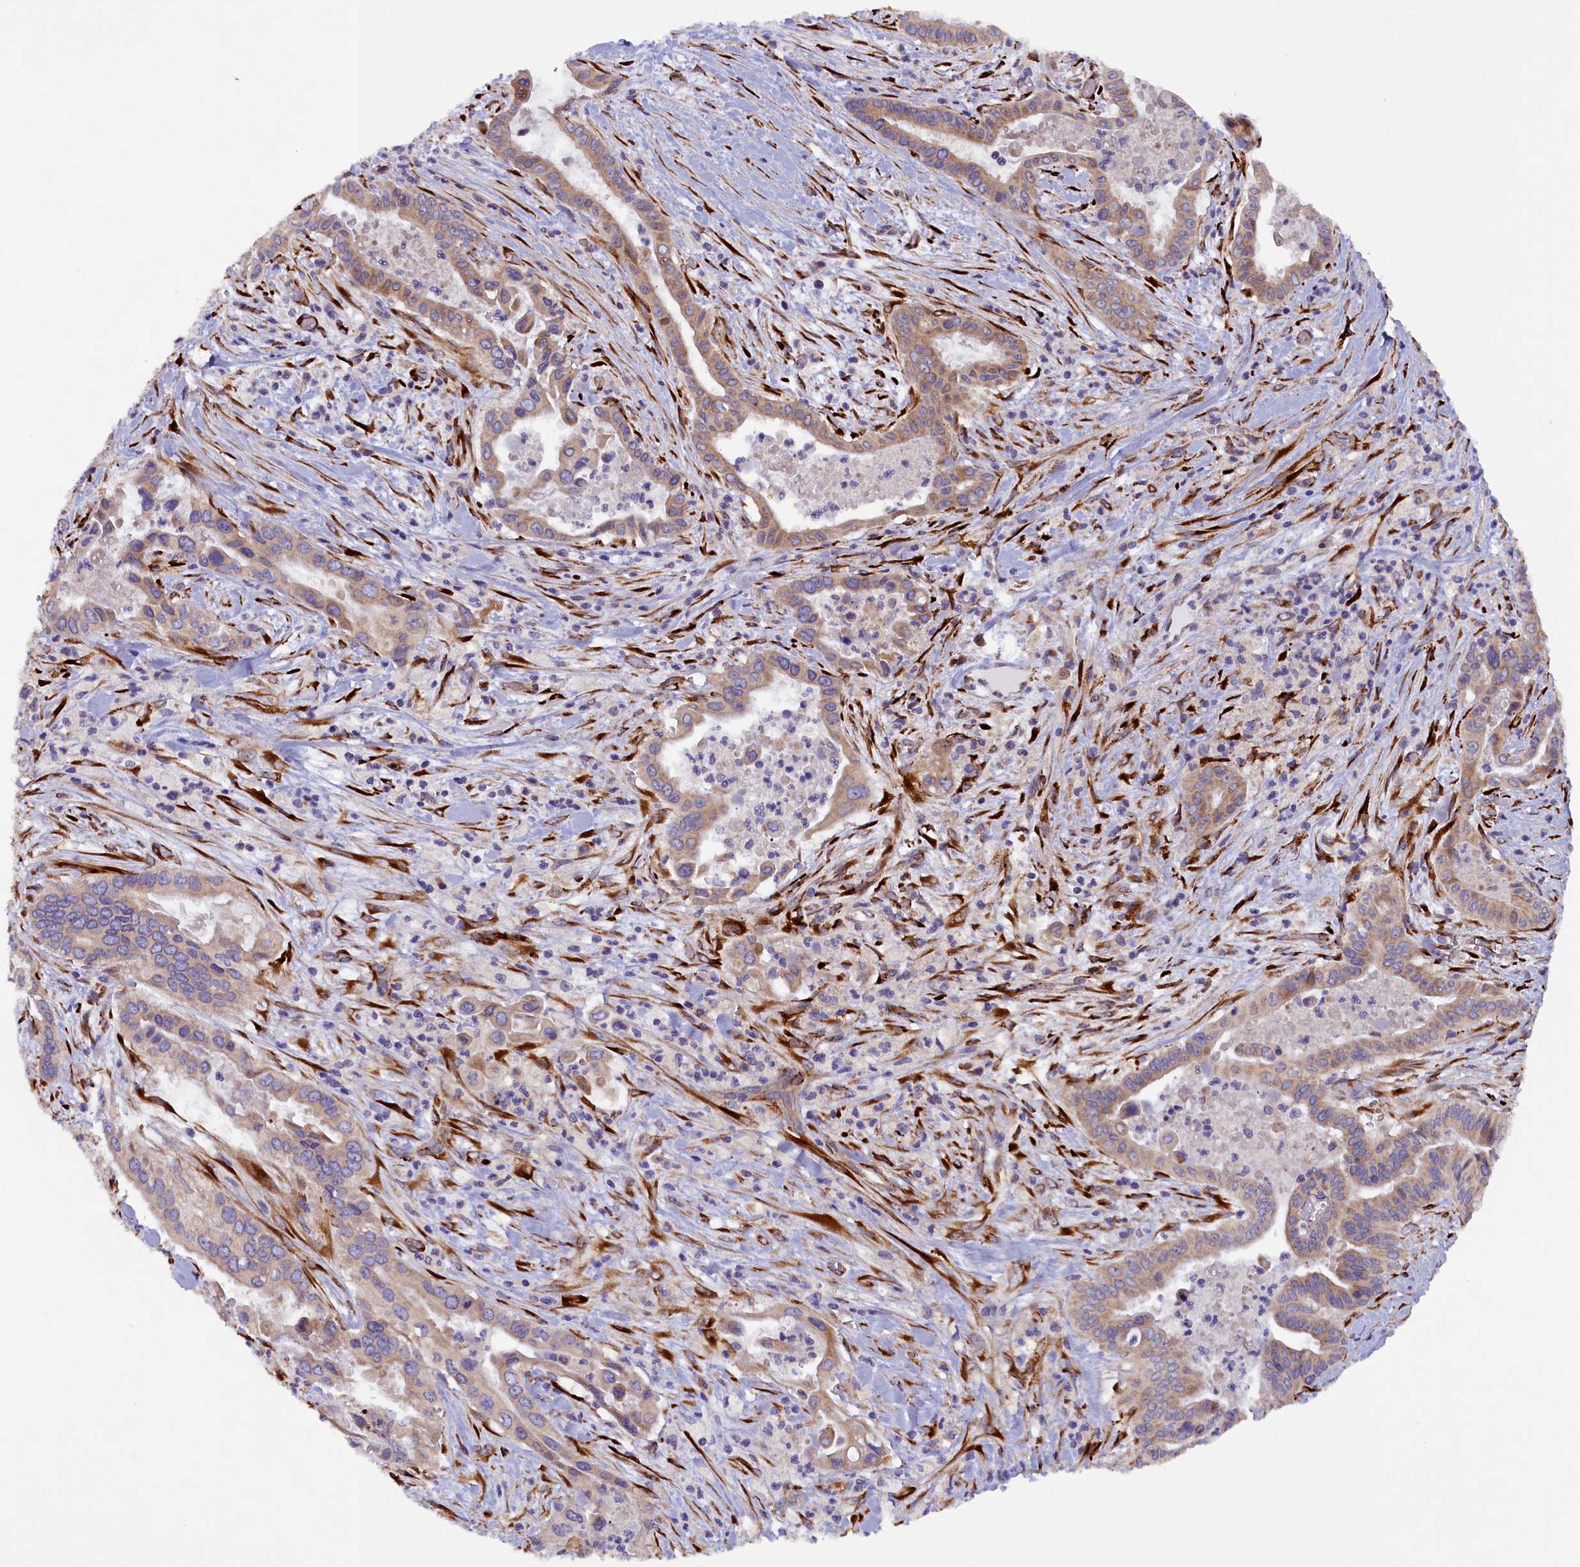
{"staining": {"intensity": "moderate", "quantity": ">75%", "location": "cytoplasmic/membranous"}, "tissue": "pancreatic cancer", "cell_type": "Tumor cells", "image_type": "cancer", "snomed": [{"axis": "morphology", "description": "Adenocarcinoma, NOS"}, {"axis": "topography", "description": "Pancreas"}], "caption": "Approximately >75% of tumor cells in adenocarcinoma (pancreatic) exhibit moderate cytoplasmic/membranous protein positivity as visualized by brown immunohistochemical staining.", "gene": "ARRDC4", "patient": {"sex": "female", "age": 77}}